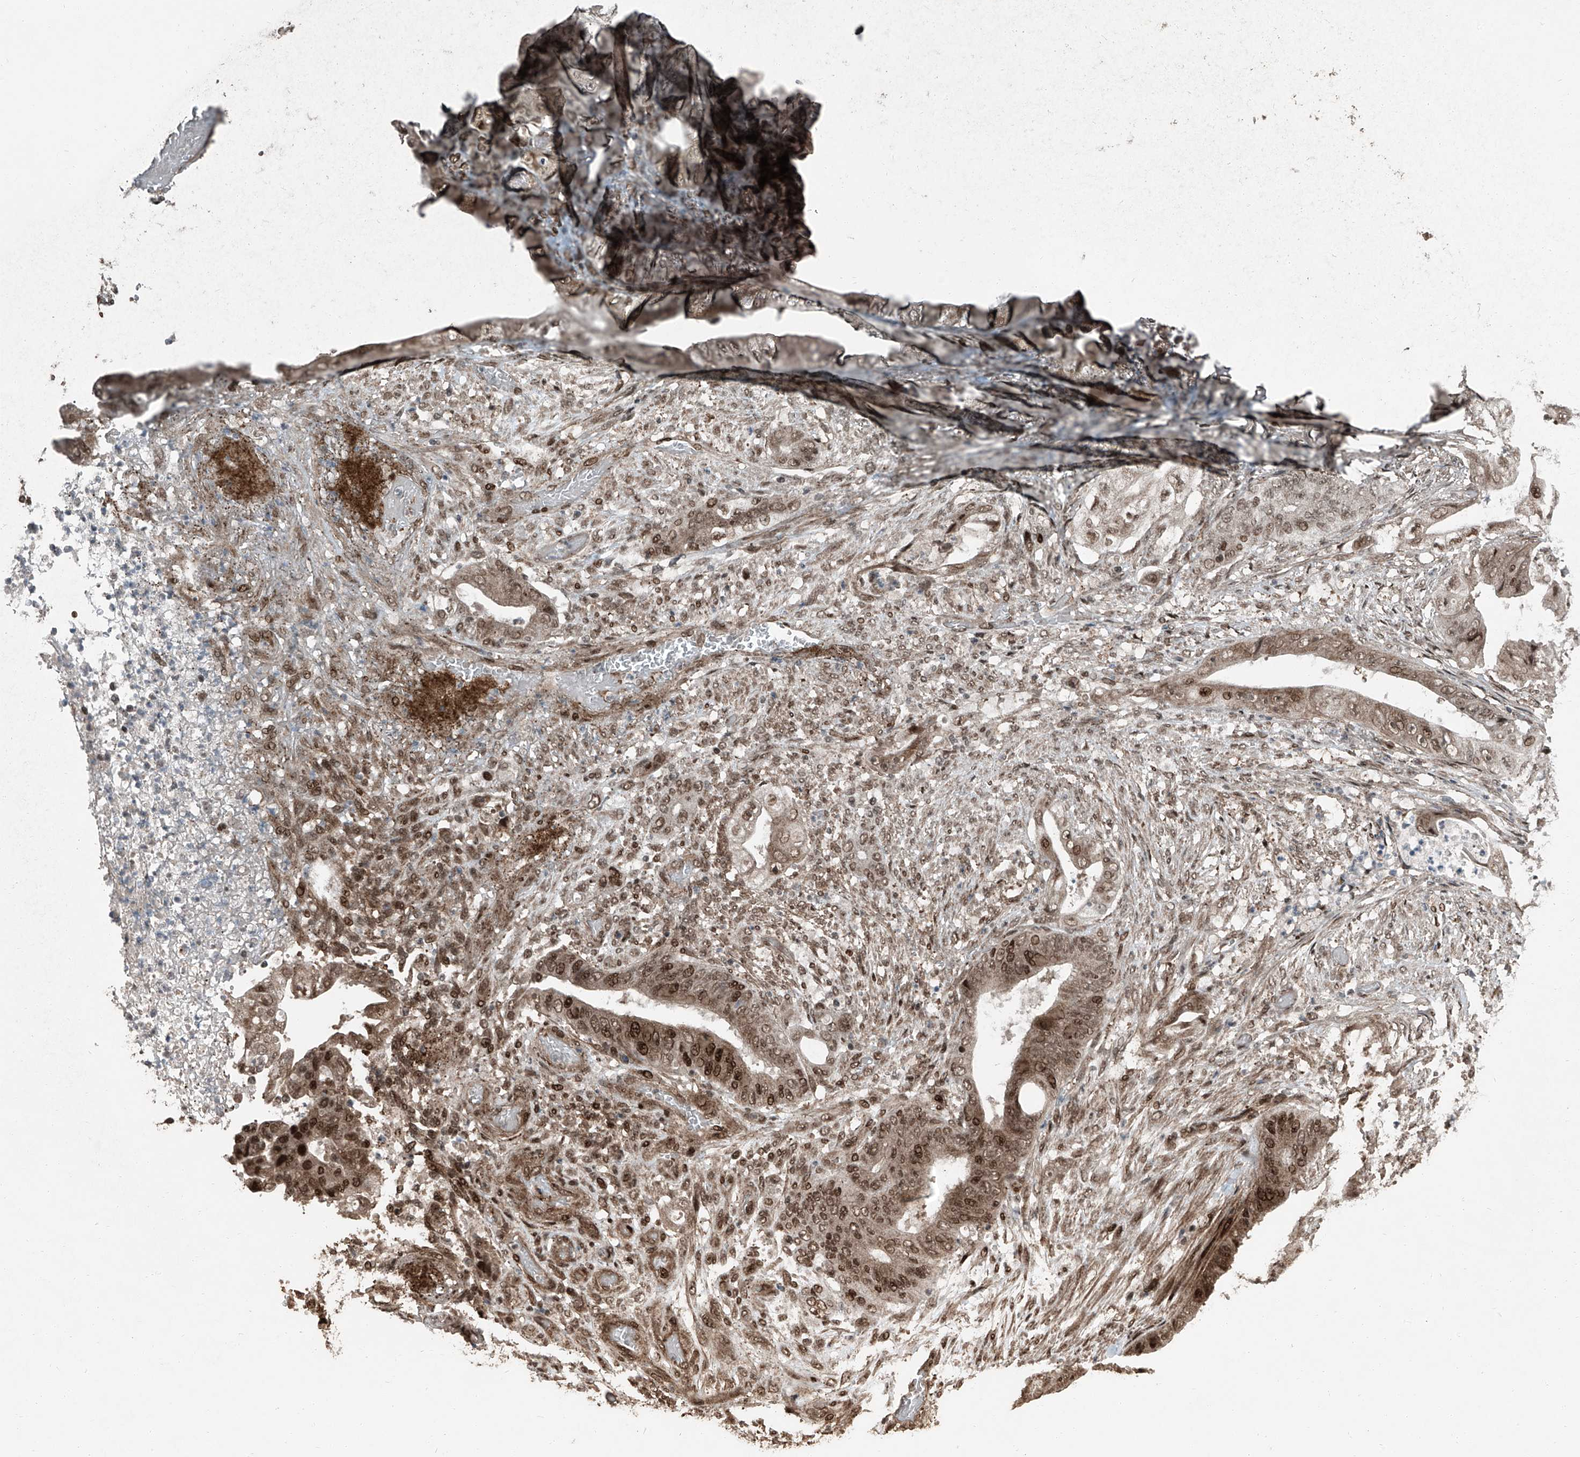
{"staining": {"intensity": "strong", "quantity": ">75%", "location": "nuclear"}, "tissue": "stomach cancer", "cell_type": "Tumor cells", "image_type": "cancer", "snomed": [{"axis": "morphology", "description": "Adenocarcinoma, NOS"}, {"axis": "topography", "description": "Stomach"}], "caption": "This histopathology image exhibits stomach adenocarcinoma stained with immunohistochemistry (IHC) to label a protein in brown. The nuclear of tumor cells show strong positivity for the protein. Nuclei are counter-stained blue.", "gene": "ZNF570", "patient": {"sex": "female", "age": 73}}